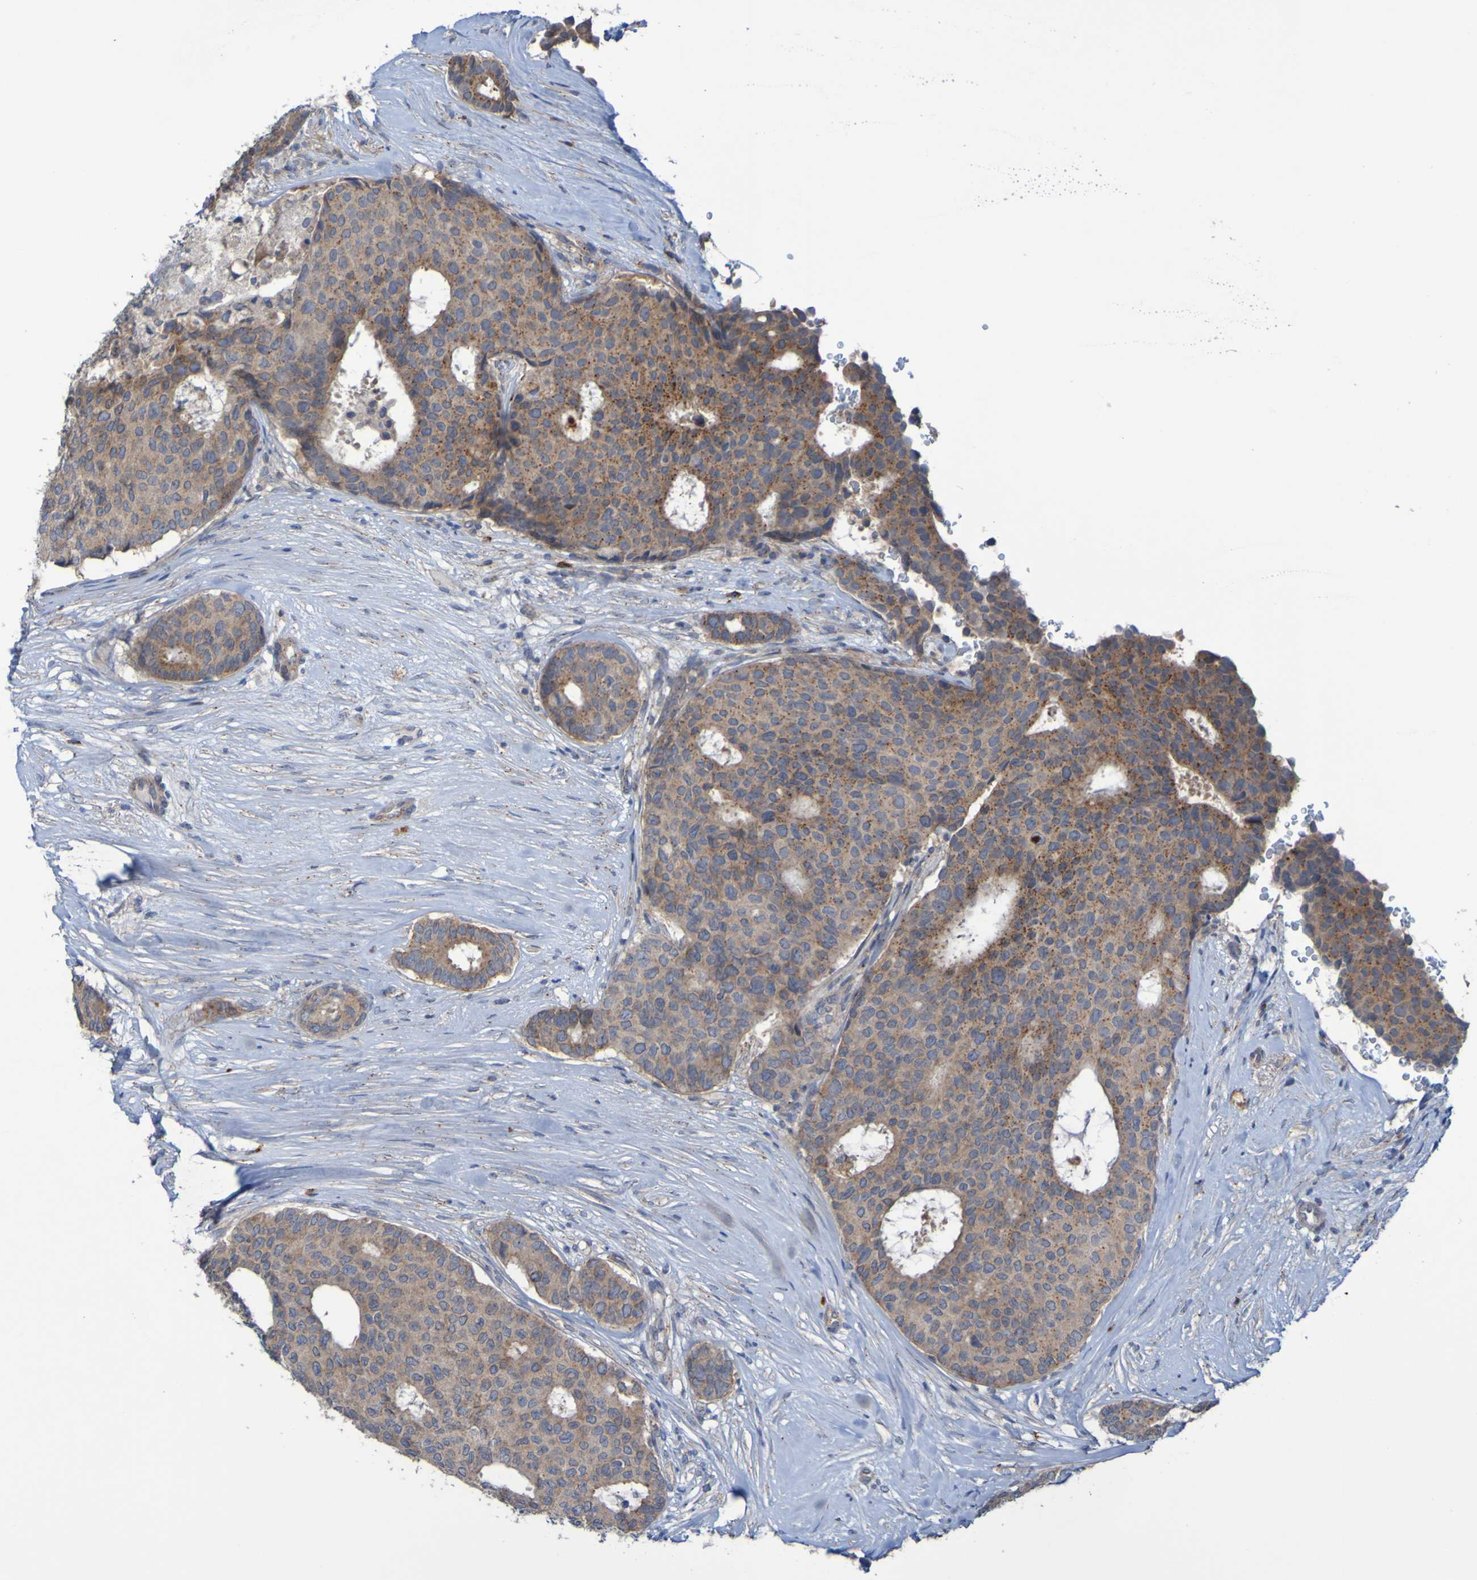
{"staining": {"intensity": "moderate", "quantity": ">75%", "location": "cytoplasmic/membranous"}, "tissue": "breast cancer", "cell_type": "Tumor cells", "image_type": "cancer", "snomed": [{"axis": "morphology", "description": "Duct carcinoma"}, {"axis": "topography", "description": "Breast"}], "caption": "Breast cancer was stained to show a protein in brown. There is medium levels of moderate cytoplasmic/membranous positivity in about >75% of tumor cells.", "gene": "ANGPT4", "patient": {"sex": "female", "age": 75}}